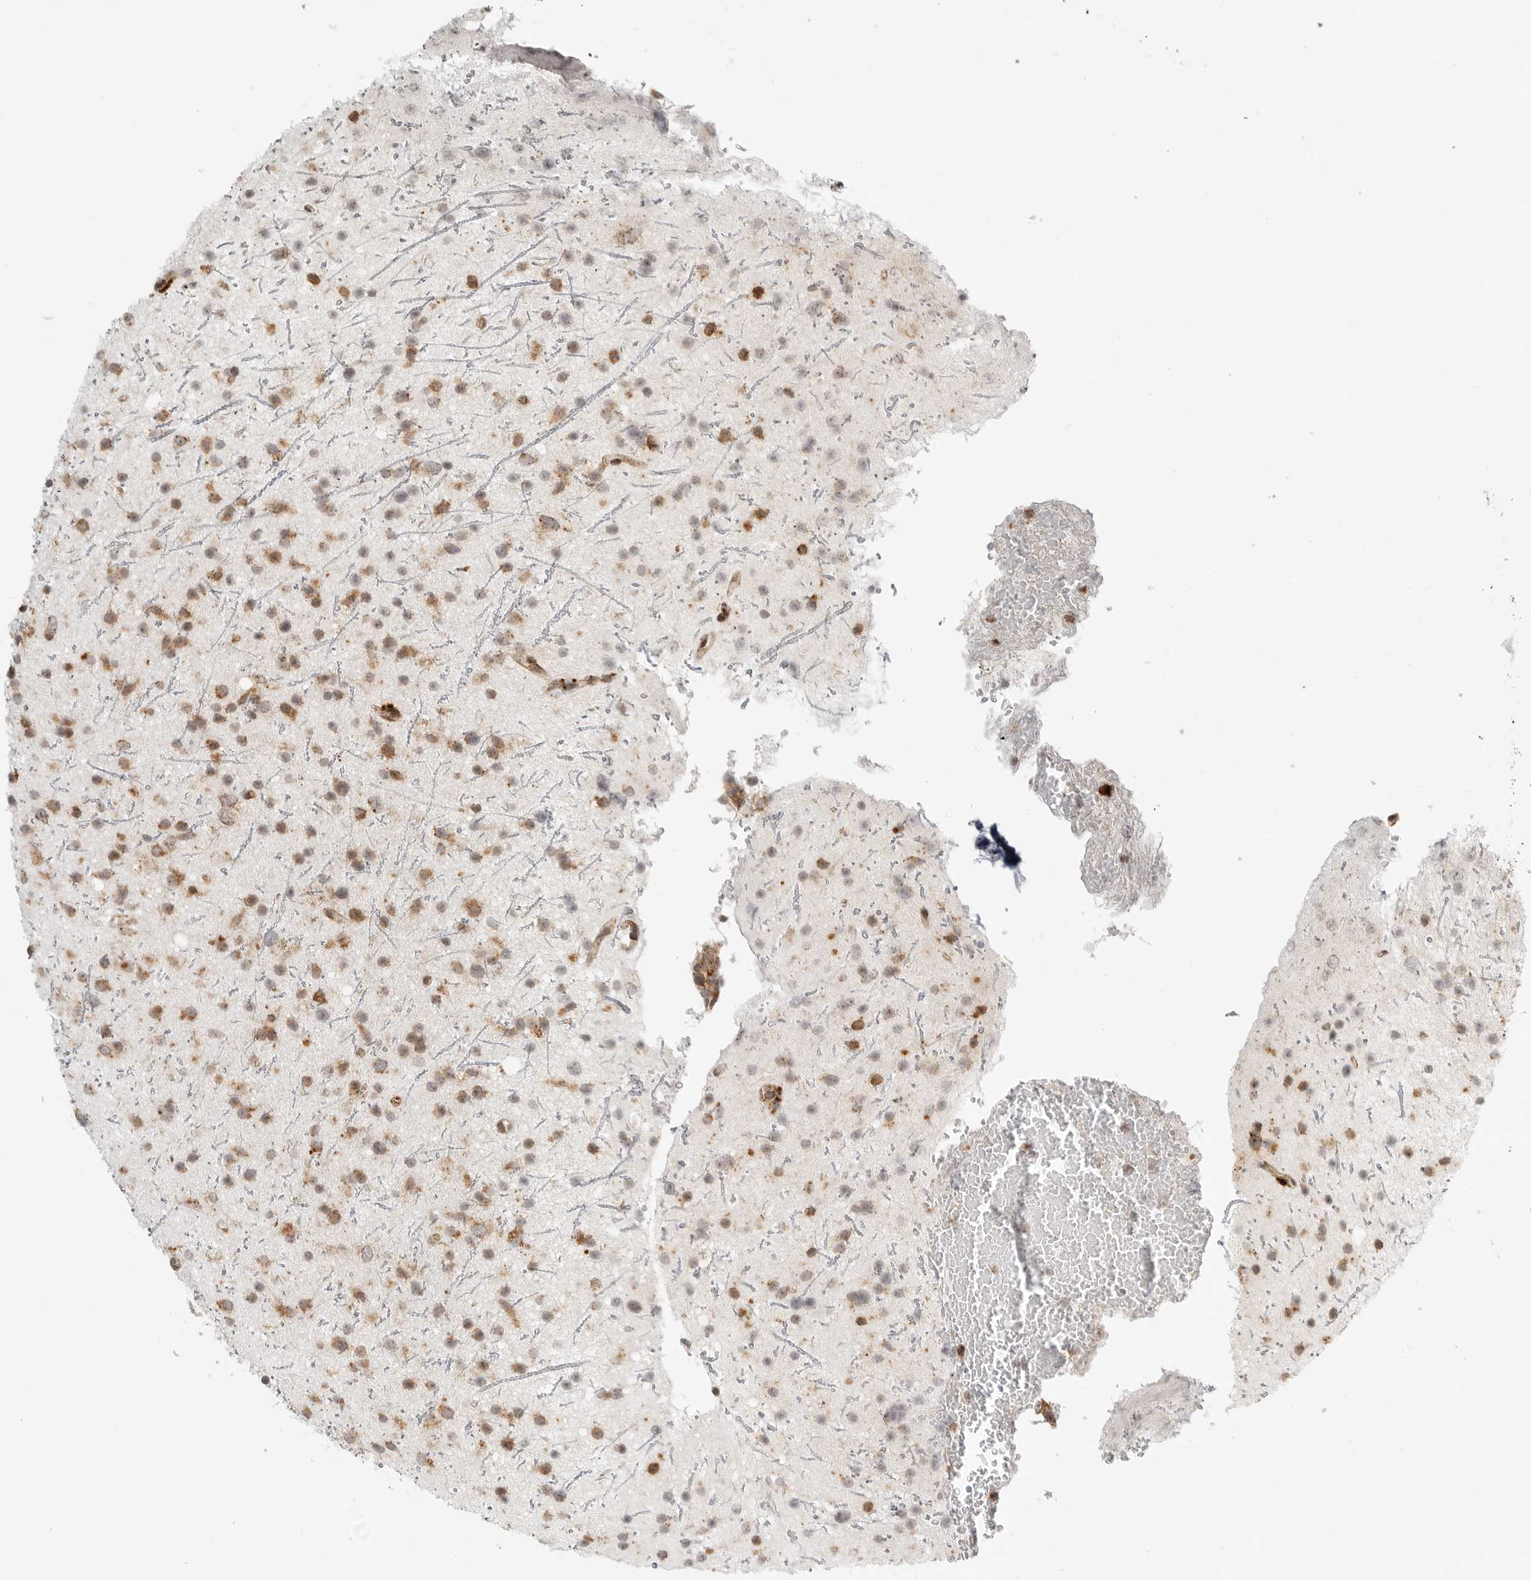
{"staining": {"intensity": "moderate", "quantity": ">75%", "location": "cytoplasmic/membranous"}, "tissue": "glioma", "cell_type": "Tumor cells", "image_type": "cancer", "snomed": [{"axis": "morphology", "description": "Glioma, malignant, Low grade"}, {"axis": "topography", "description": "Cerebral cortex"}], "caption": "Immunohistochemistry (IHC) (DAB) staining of glioma demonstrates moderate cytoplasmic/membranous protein positivity in approximately >75% of tumor cells. The protein is stained brown, and the nuclei are stained in blue (DAB IHC with brightfield microscopy, high magnification).", "gene": "IDUA", "patient": {"sex": "female", "age": 39}}